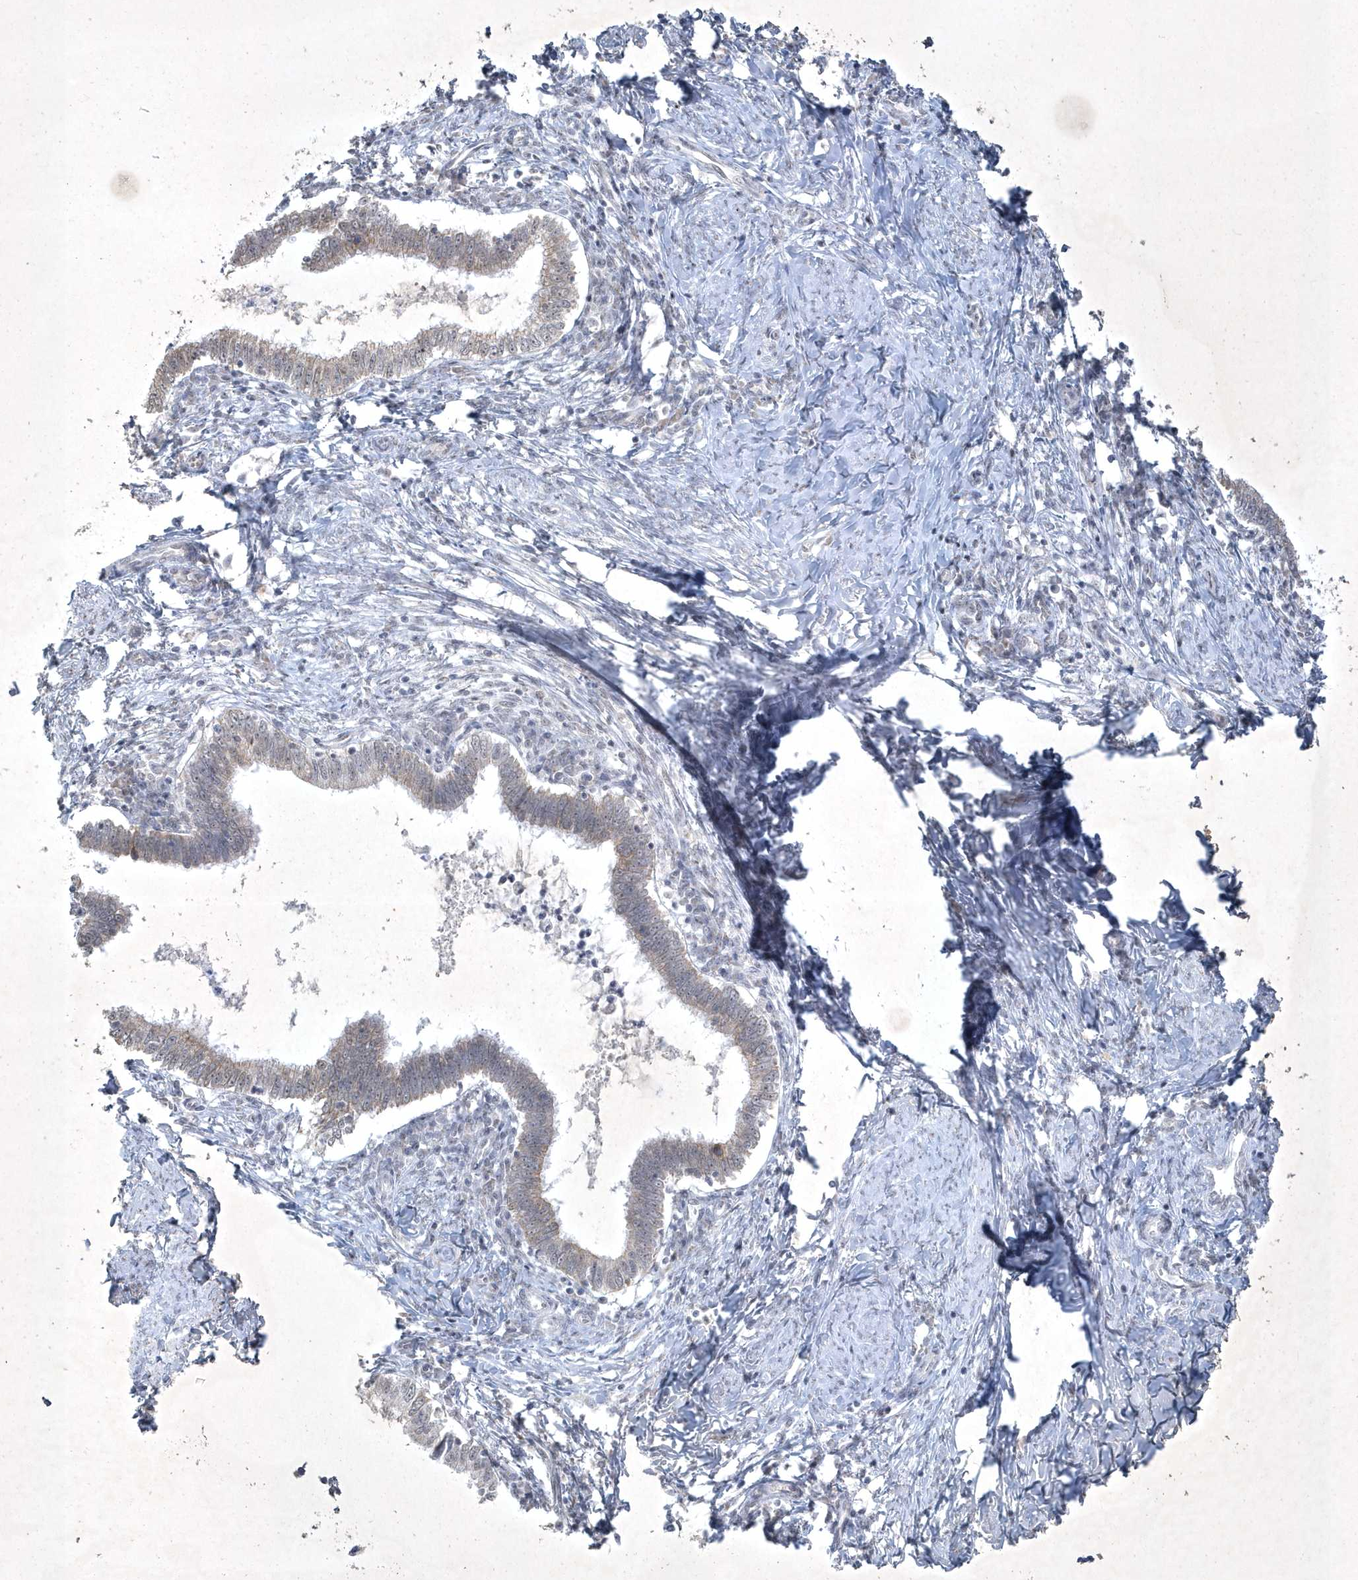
{"staining": {"intensity": "weak", "quantity": "25%-75%", "location": "cytoplasmic/membranous,nuclear"}, "tissue": "cervical cancer", "cell_type": "Tumor cells", "image_type": "cancer", "snomed": [{"axis": "morphology", "description": "Adenocarcinoma, NOS"}, {"axis": "topography", "description": "Cervix"}], "caption": "Cervical cancer was stained to show a protein in brown. There is low levels of weak cytoplasmic/membranous and nuclear positivity in about 25%-75% of tumor cells.", "gene": "ZBTB9", "patient": {"sex": "female", "age": 36}}